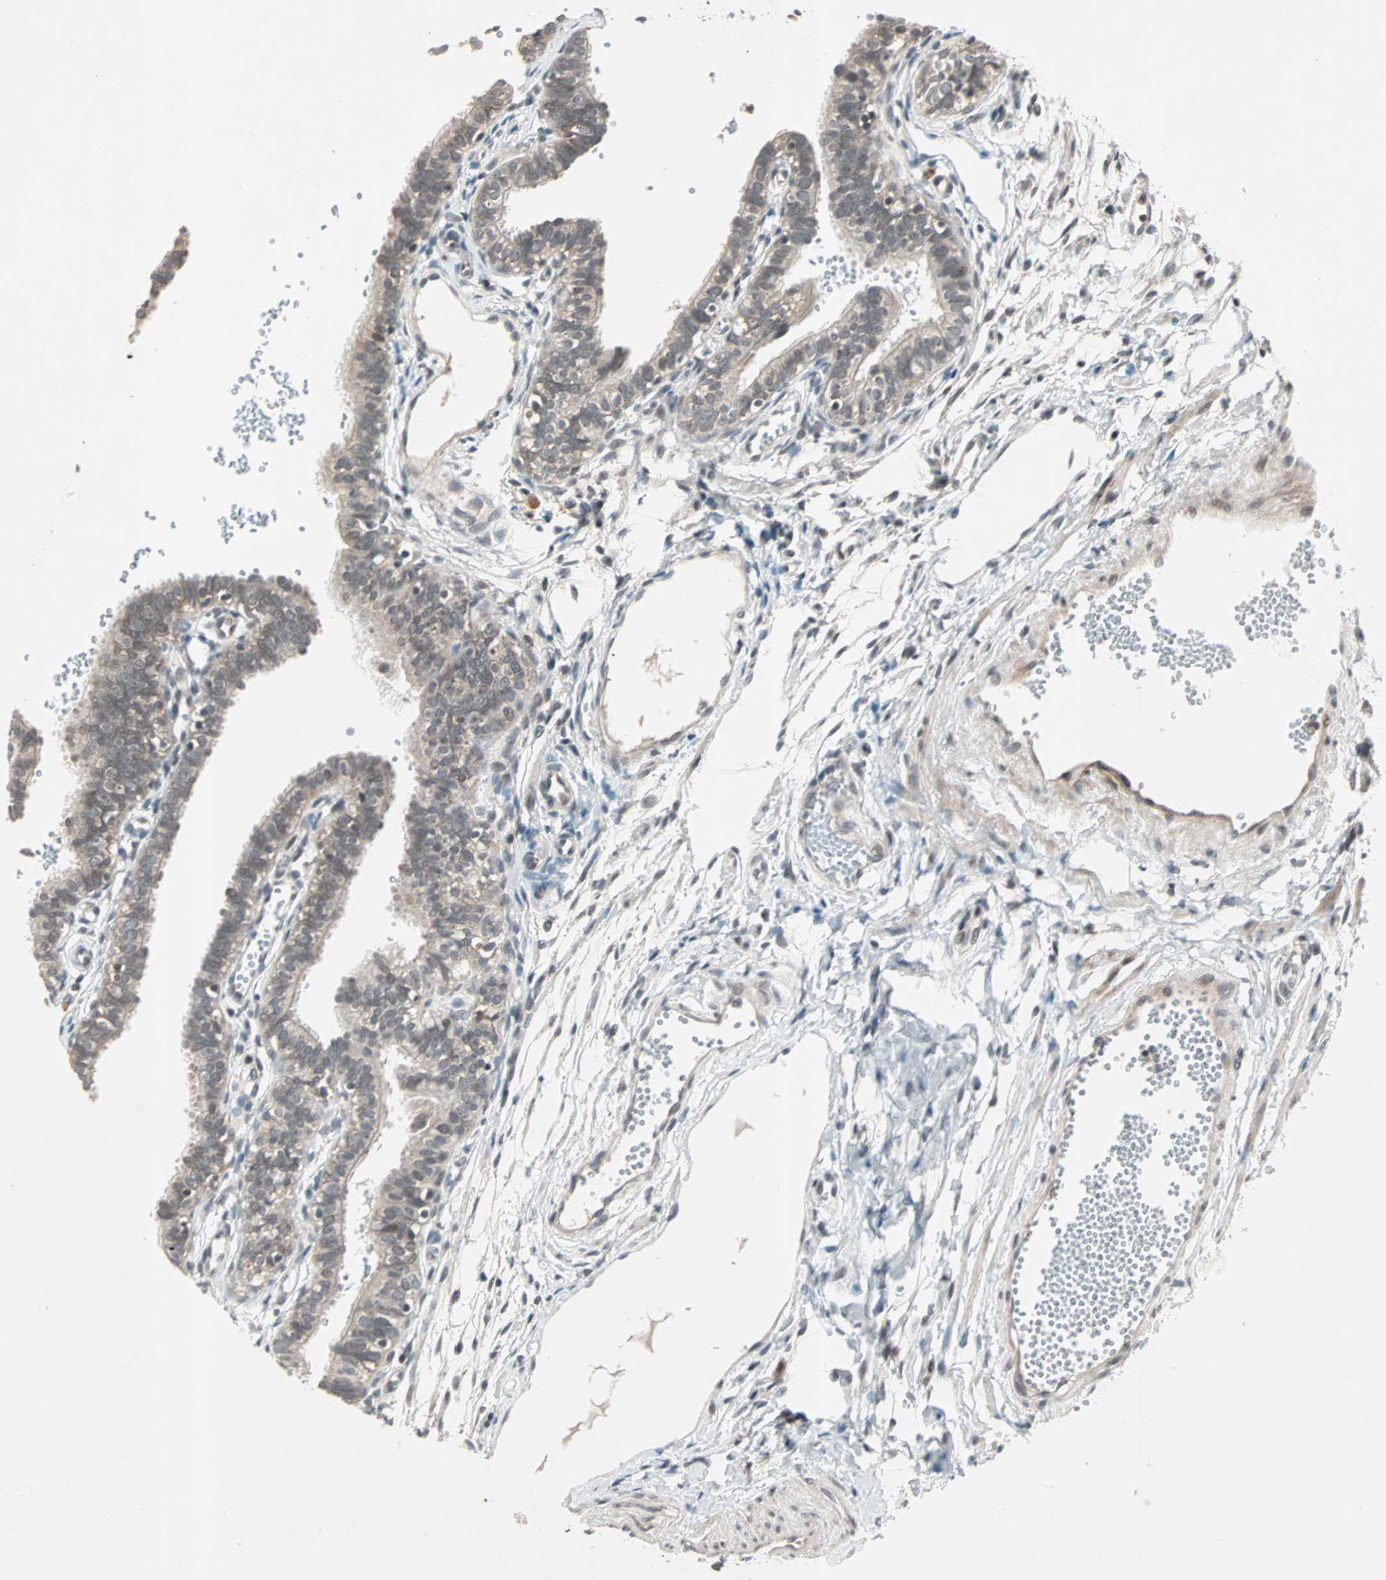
{"staining": {"intensity": "weak", "quantity": ">75%", "location": "cytoplasmic/membranous"}, "tissue": "fallopian tube", "cell_type": "Glandular cells", "image_type": "normal", "snomed": [{"axis": "morphology", "description": "Normal tissue, NOS"}, {"axis": "topography", "description": "Fallopian tube"}, {"axis": "topography", "description": "Placenta"}], "caption": "Brown immunohistochemical staining in unremarkable fallopian tube demonstrates weak cytoplasmic/membranous positivity in approximately >75% of glandular cells.", "gene": "PGBD1", "patient": {"sex": "female", "age": 34}}